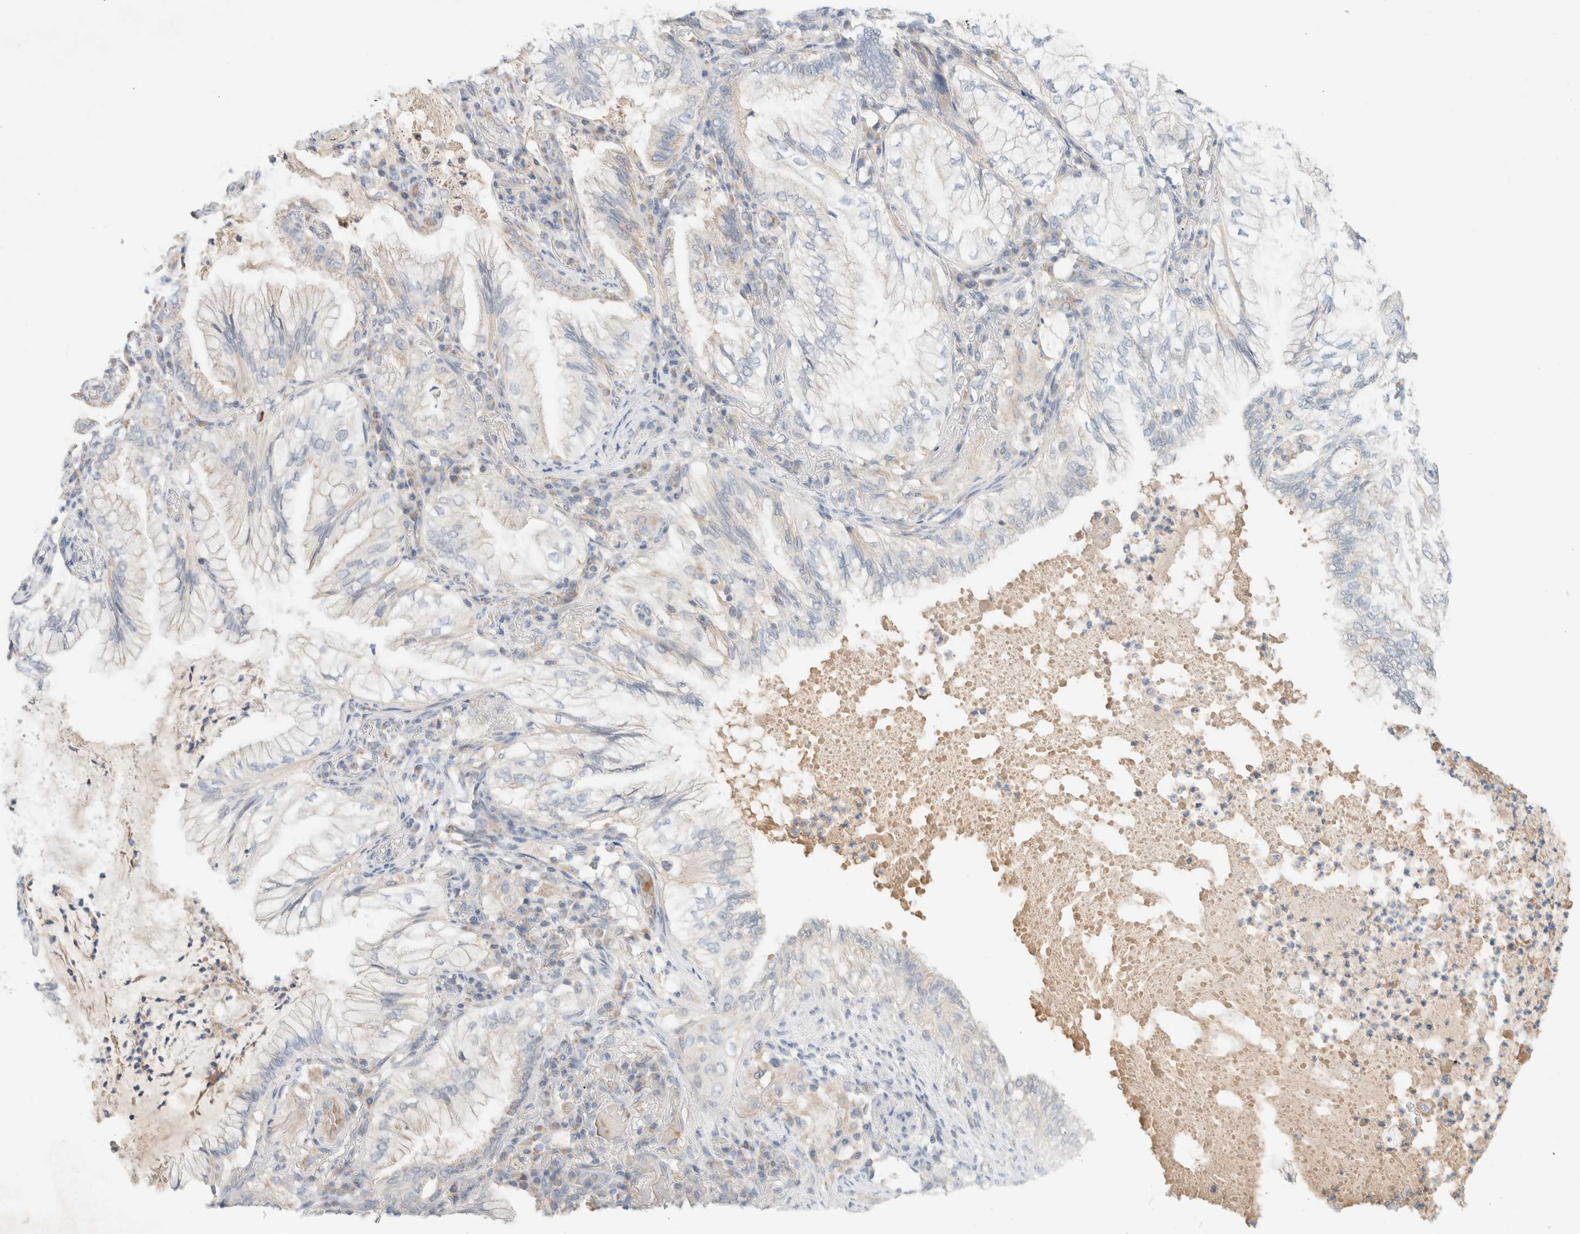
{"staining": {"intensity": "negative", "quantity": "none", "location": "none"}, "tissue": "lung cancer", "cell_type": "Tumor cells", "image_type": "cancer", "snomed": [{"axis": "morphology", "description": "Adenocarcinoma, NOS"}, {"axis": "topography", "description": "Lung"}], "caption": "Tumor cells are negative for protein expression in human adenocarcinoma (lung).", "gene": "MRM3", "patient": {"sex": "female", "age": 70}}